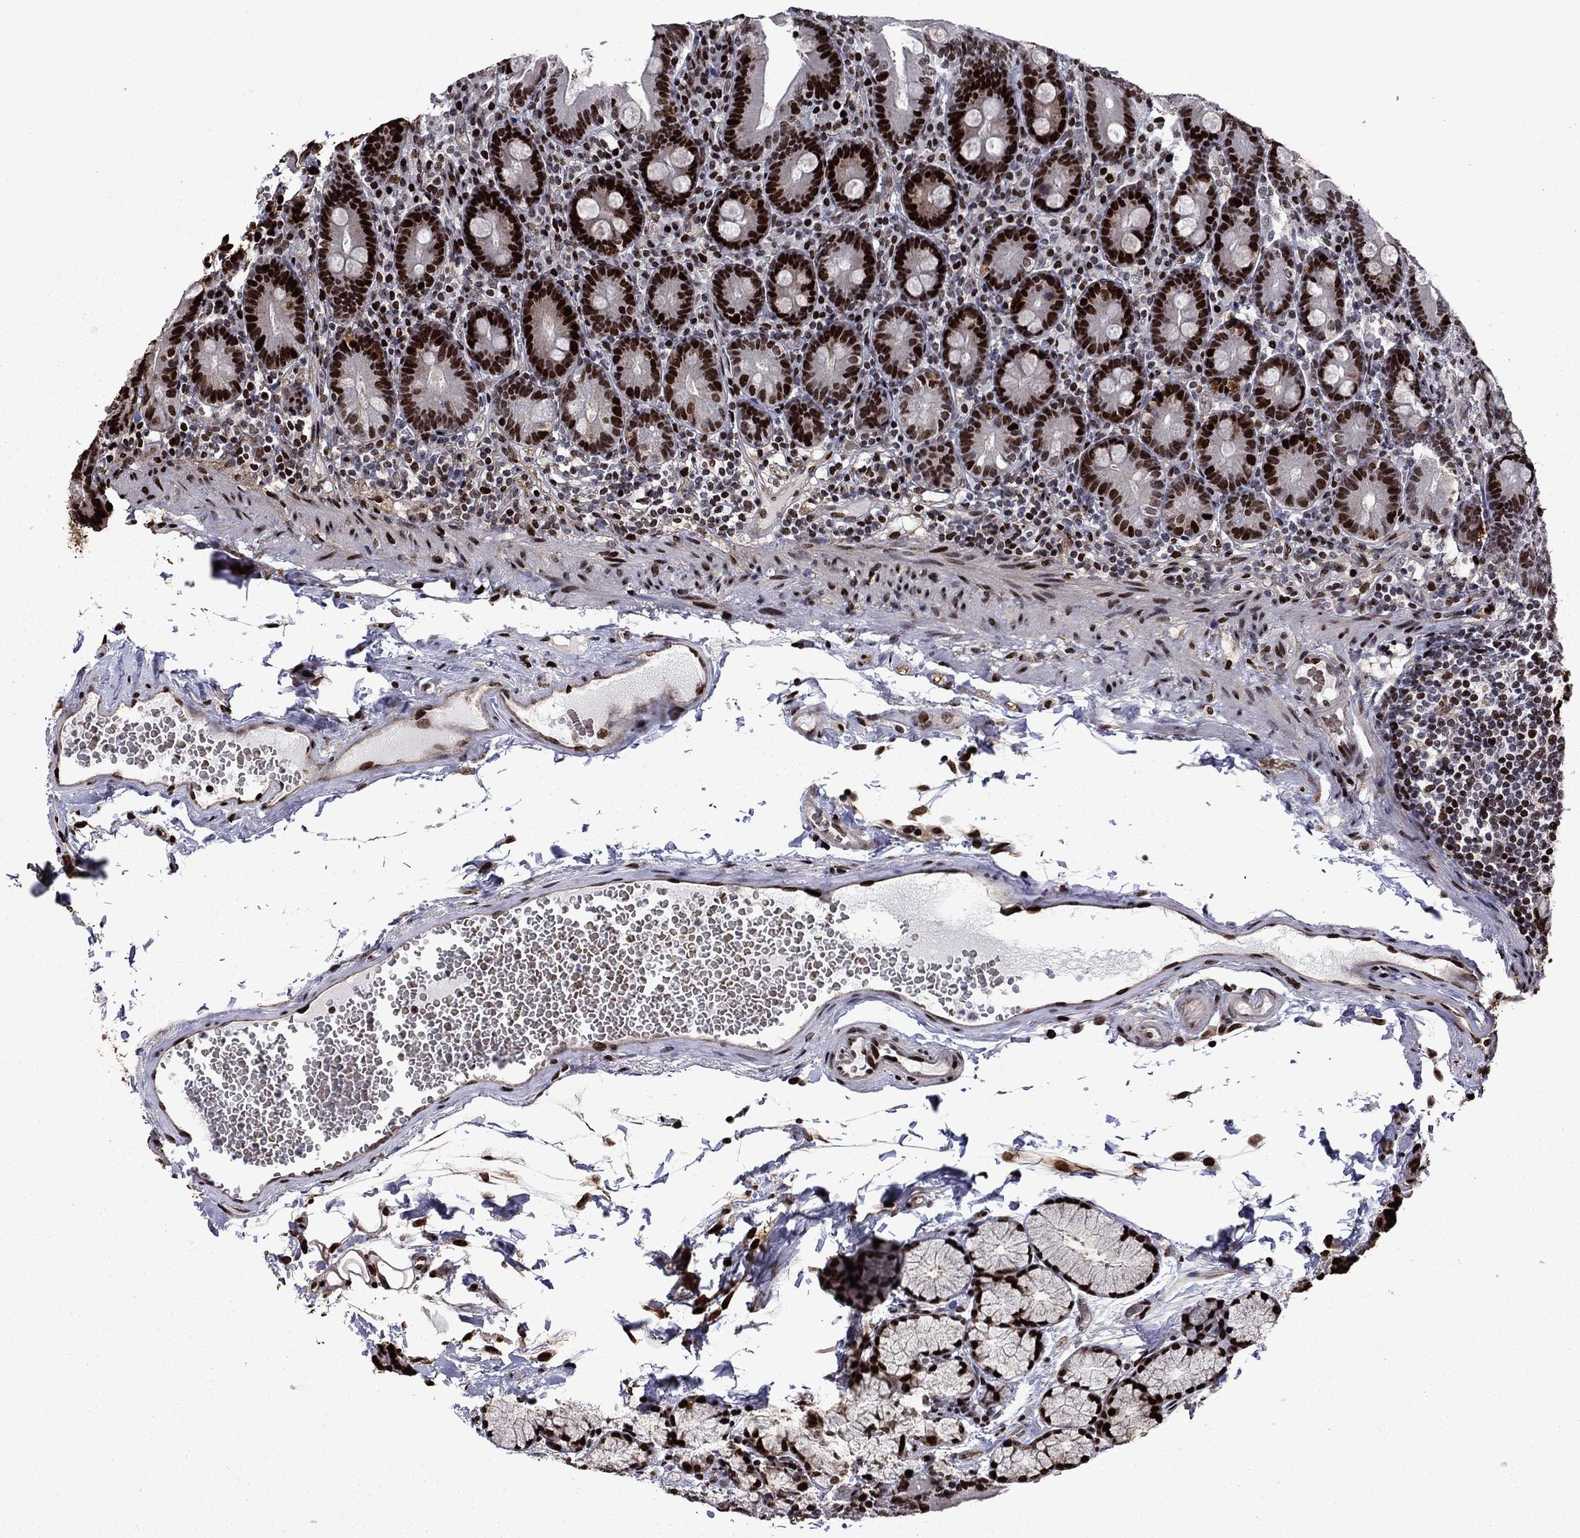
{"staining": {"intensity": "strong", "quantity": ">75%", "location": "nuclear"}, "tissue": "duodenum", "cell_type": "Glandular cells", "image_type": "normal", "snomed": [{"axis": "morphology", "description": "Normal tissue, NOS"}, {"axis": "topography", "description": "Duodenum"}], "caption": "Immunohistochemistry (DAB (3,3'-diaminobenzidine)) staining of normal human duodenum demonstrates strong nuclear protein expression in about >75% of glandular cells.", "gene": "LIMK1", "patient": {"sex": "female", "age": 67}}